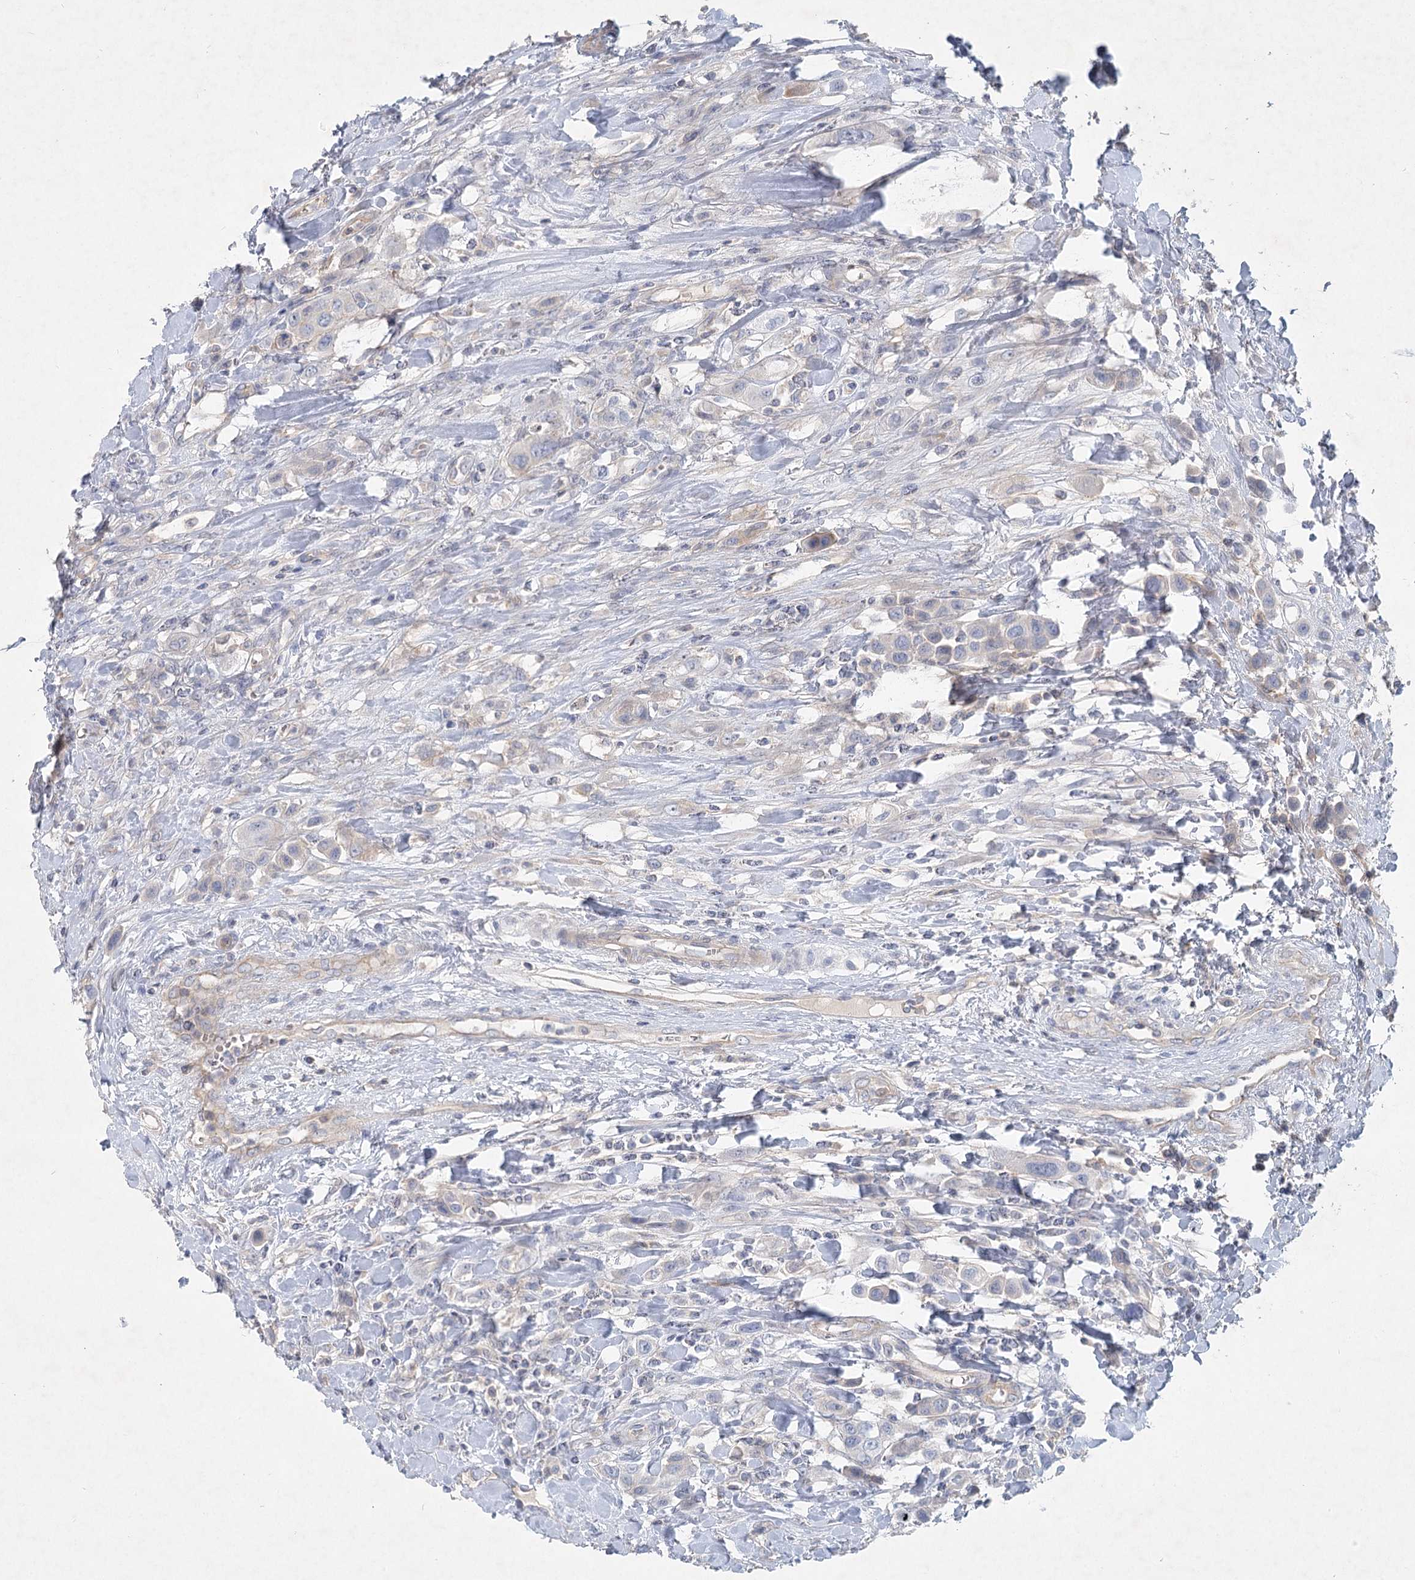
{"staining": {"intensity": "weak", "quantity": "<25%", "location": "cytoplasmic/membranous"}, "tissue": "urothelial cancer", "cell_type": "Tumor cells", "image_type": "cancer", "snomed": [{"axis": "morphology", "description": "Urothelial carcinoma, High grade"}, {"axis": "topography", "description": "Urinary bladder"}], "caption": "An image of urothelial cancer stained for a protein exhibits no brown staining in tumor cells.", "gene": "DNMBP", "patient": {"sex": "male", "age": 50}}